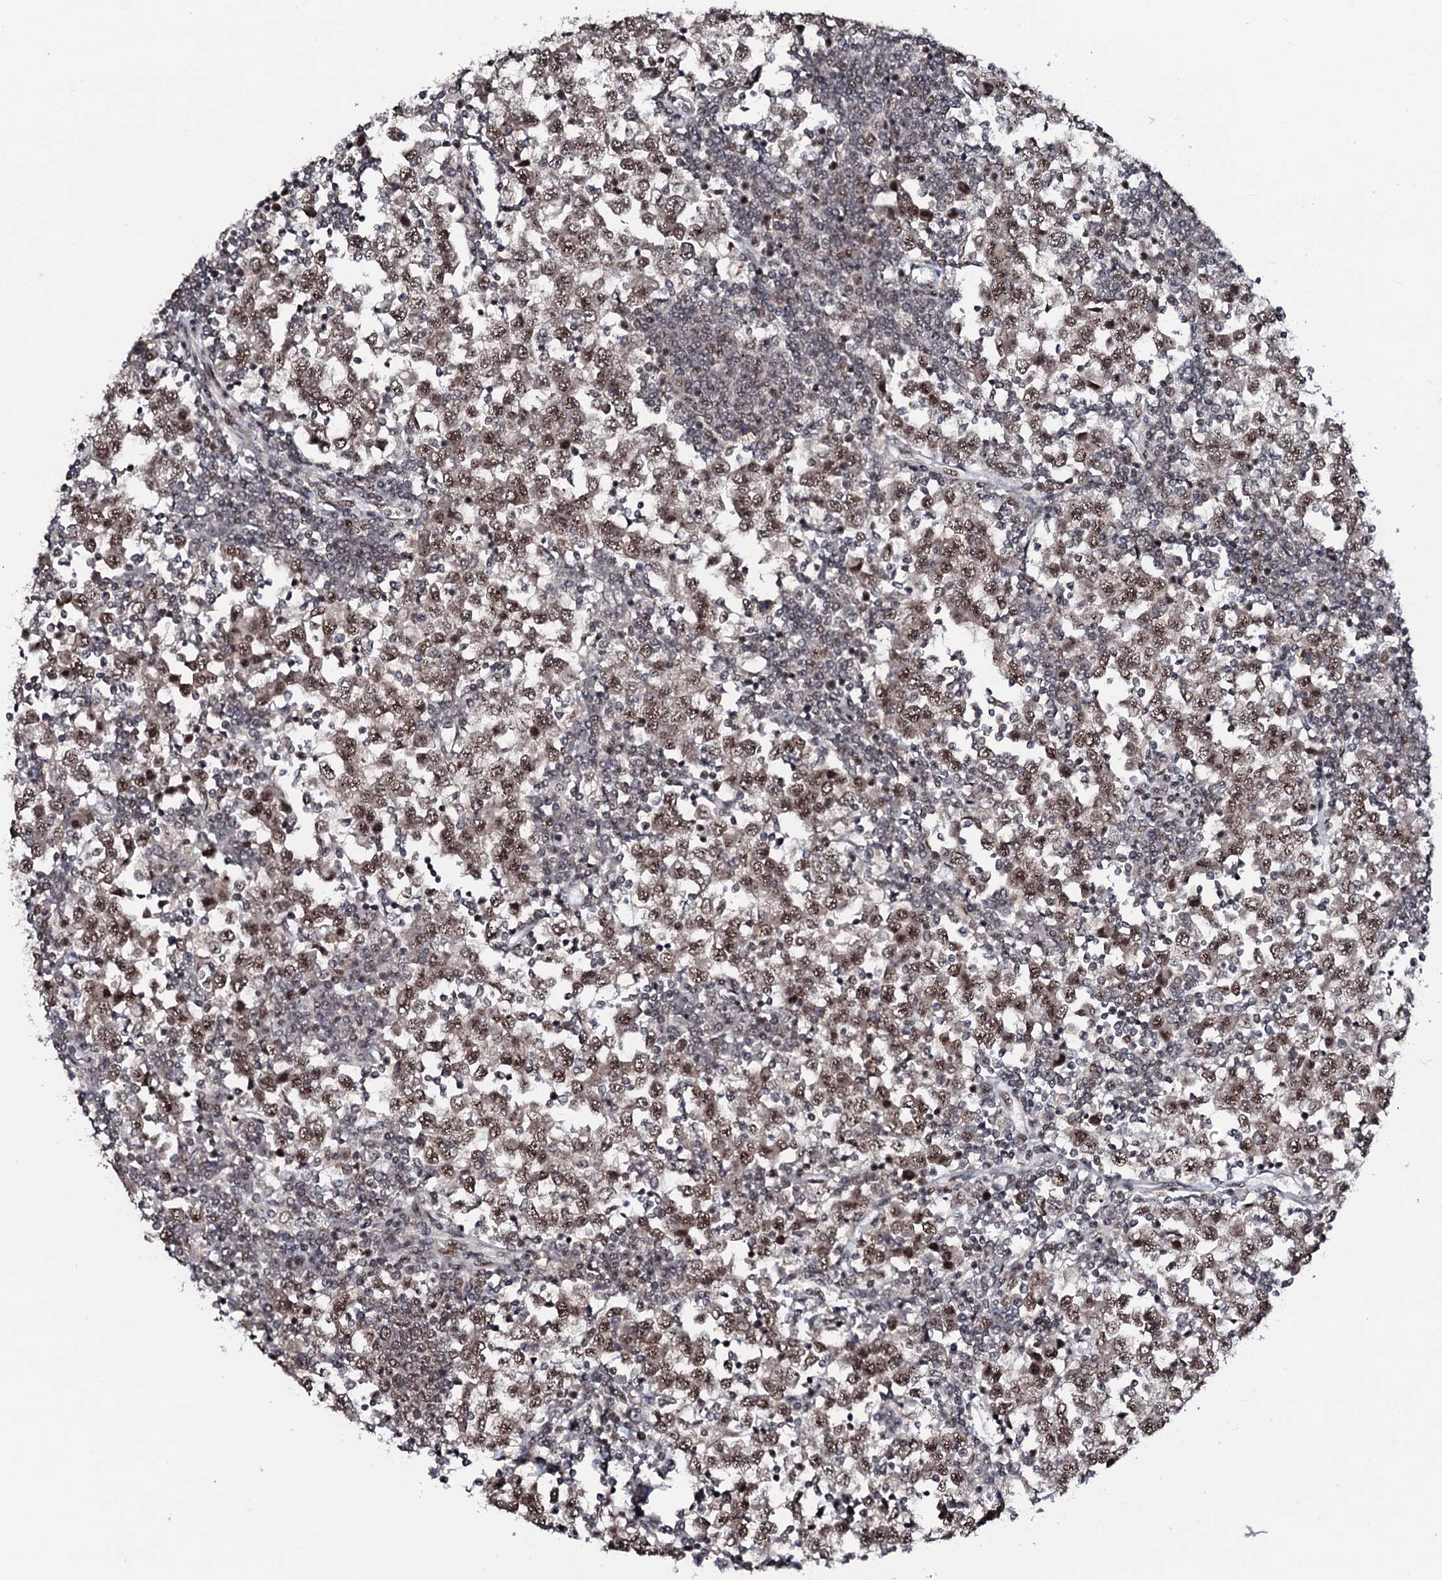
{"staining": {"intensity": "moderate", "quantity": ">75%", "location": "nuclear"}, "tissue": "testis cancer", "cell_type": "Tumor cells", "image_type": "cancer", "snomed": [{"axis": "morphology", "description": "Seminoma, NOS"}, {"axis": "topography", "description": "Testis"}], "caption": "Immunohistochemistry (IHC) of testis cancer displays medium levels of moderate nuclear expression in approximately >75% of tumor cells.", "gene": "PRPF18", "patient": {"sex": "male", "age": 65}}